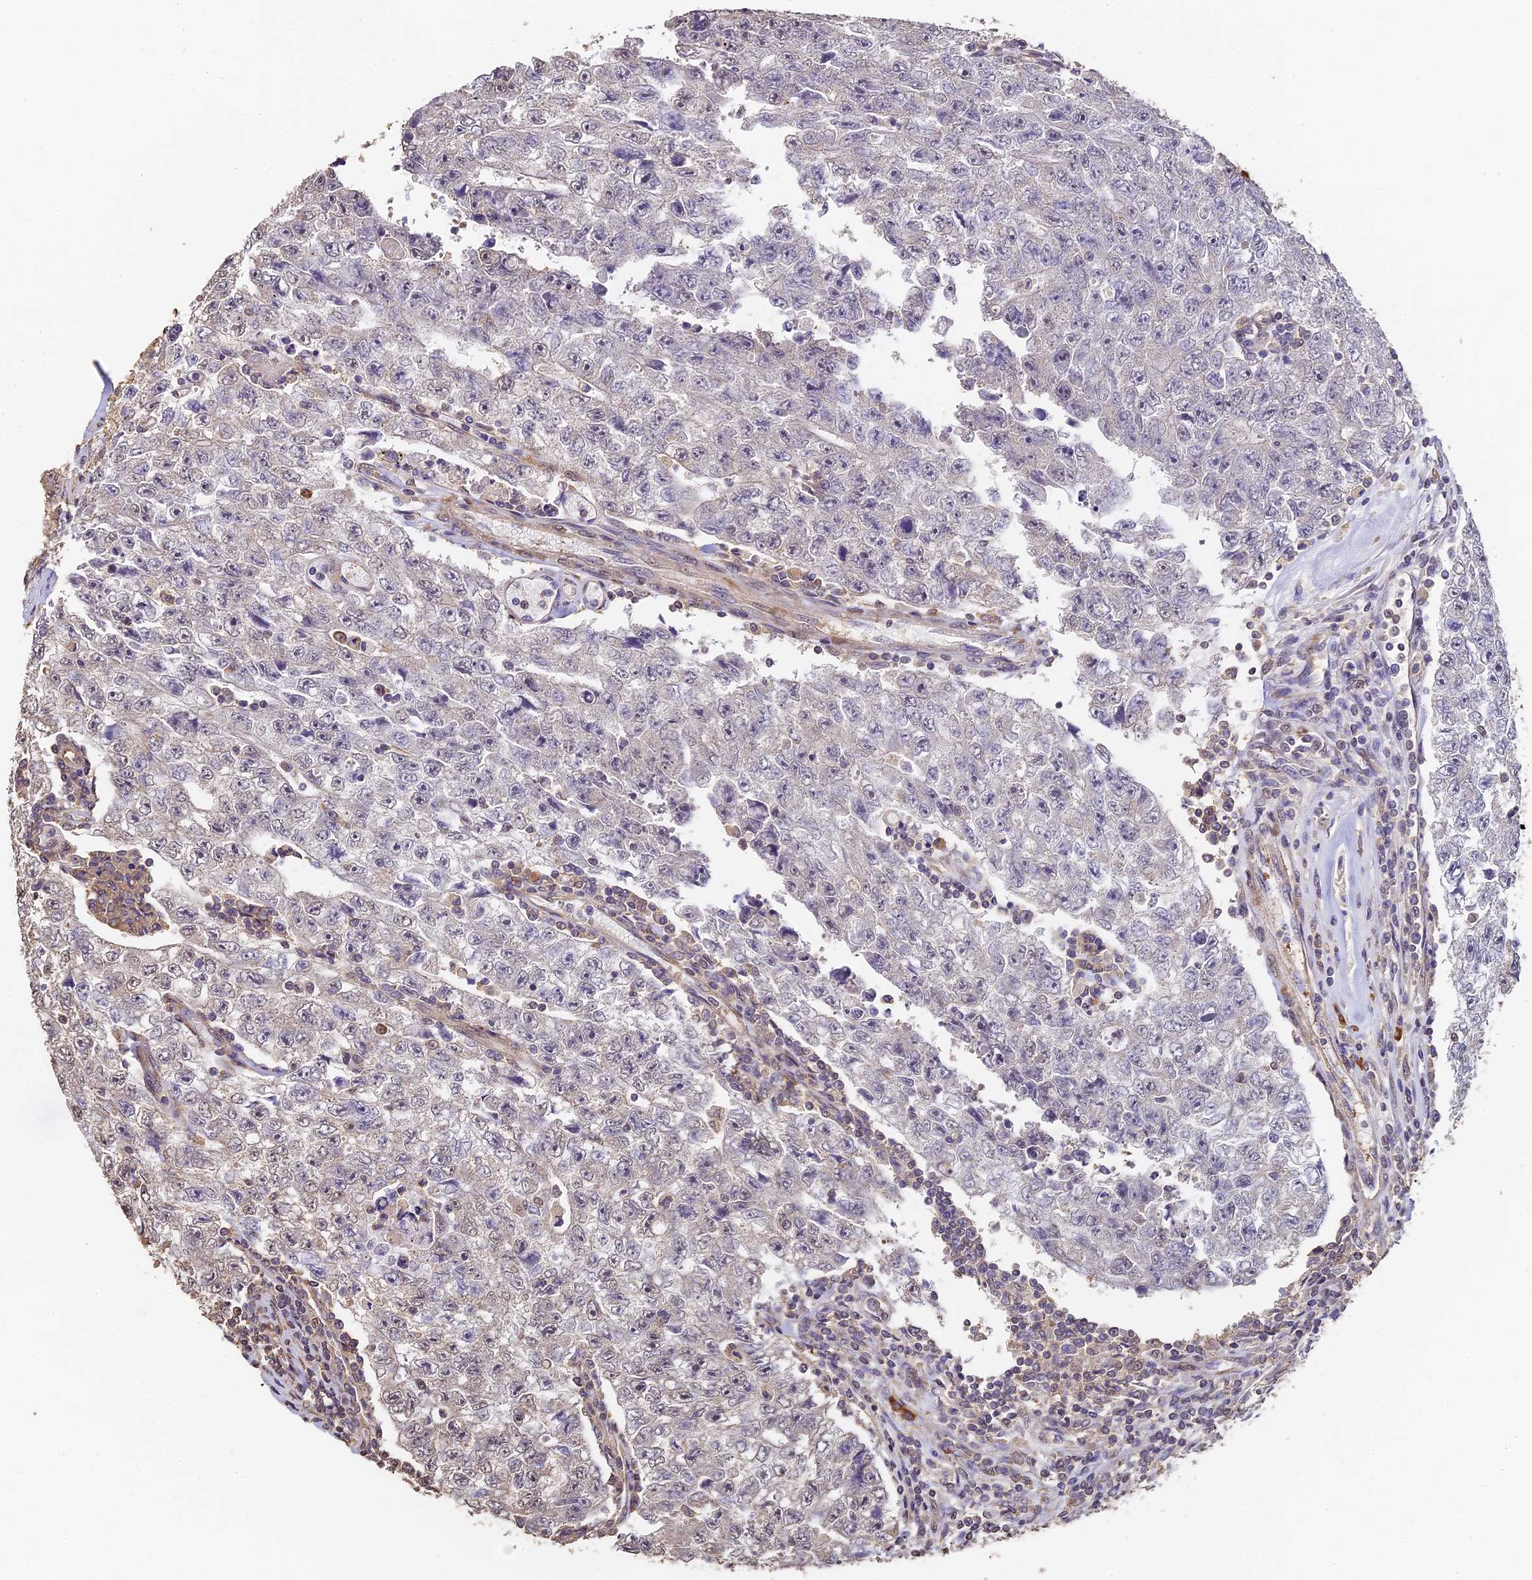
{"staining": {"intensity": "negative", "quantity": "none", "location": "none"}, "tissue": "testis cancer", "cell_type": "Tumor cells", "image_type": "cancer", "snomed": [{"axis": "morphology", "description": "Carcinoma, Embryonal, NOS"}, {"axis": "topography", "description": "Testis"}], "caption": "High power microscopy micrograph of an IHC photomicrograph of testis embryonal carcinoma, revealing no significant positivity in tumor cells. (Stains: DAB IHC with hematoxylin counter stain, Microscopy: brightfield microscopy at high magnification).", "gene": "SLC11A1", "patient": {"sex": "male", "age": 17}}